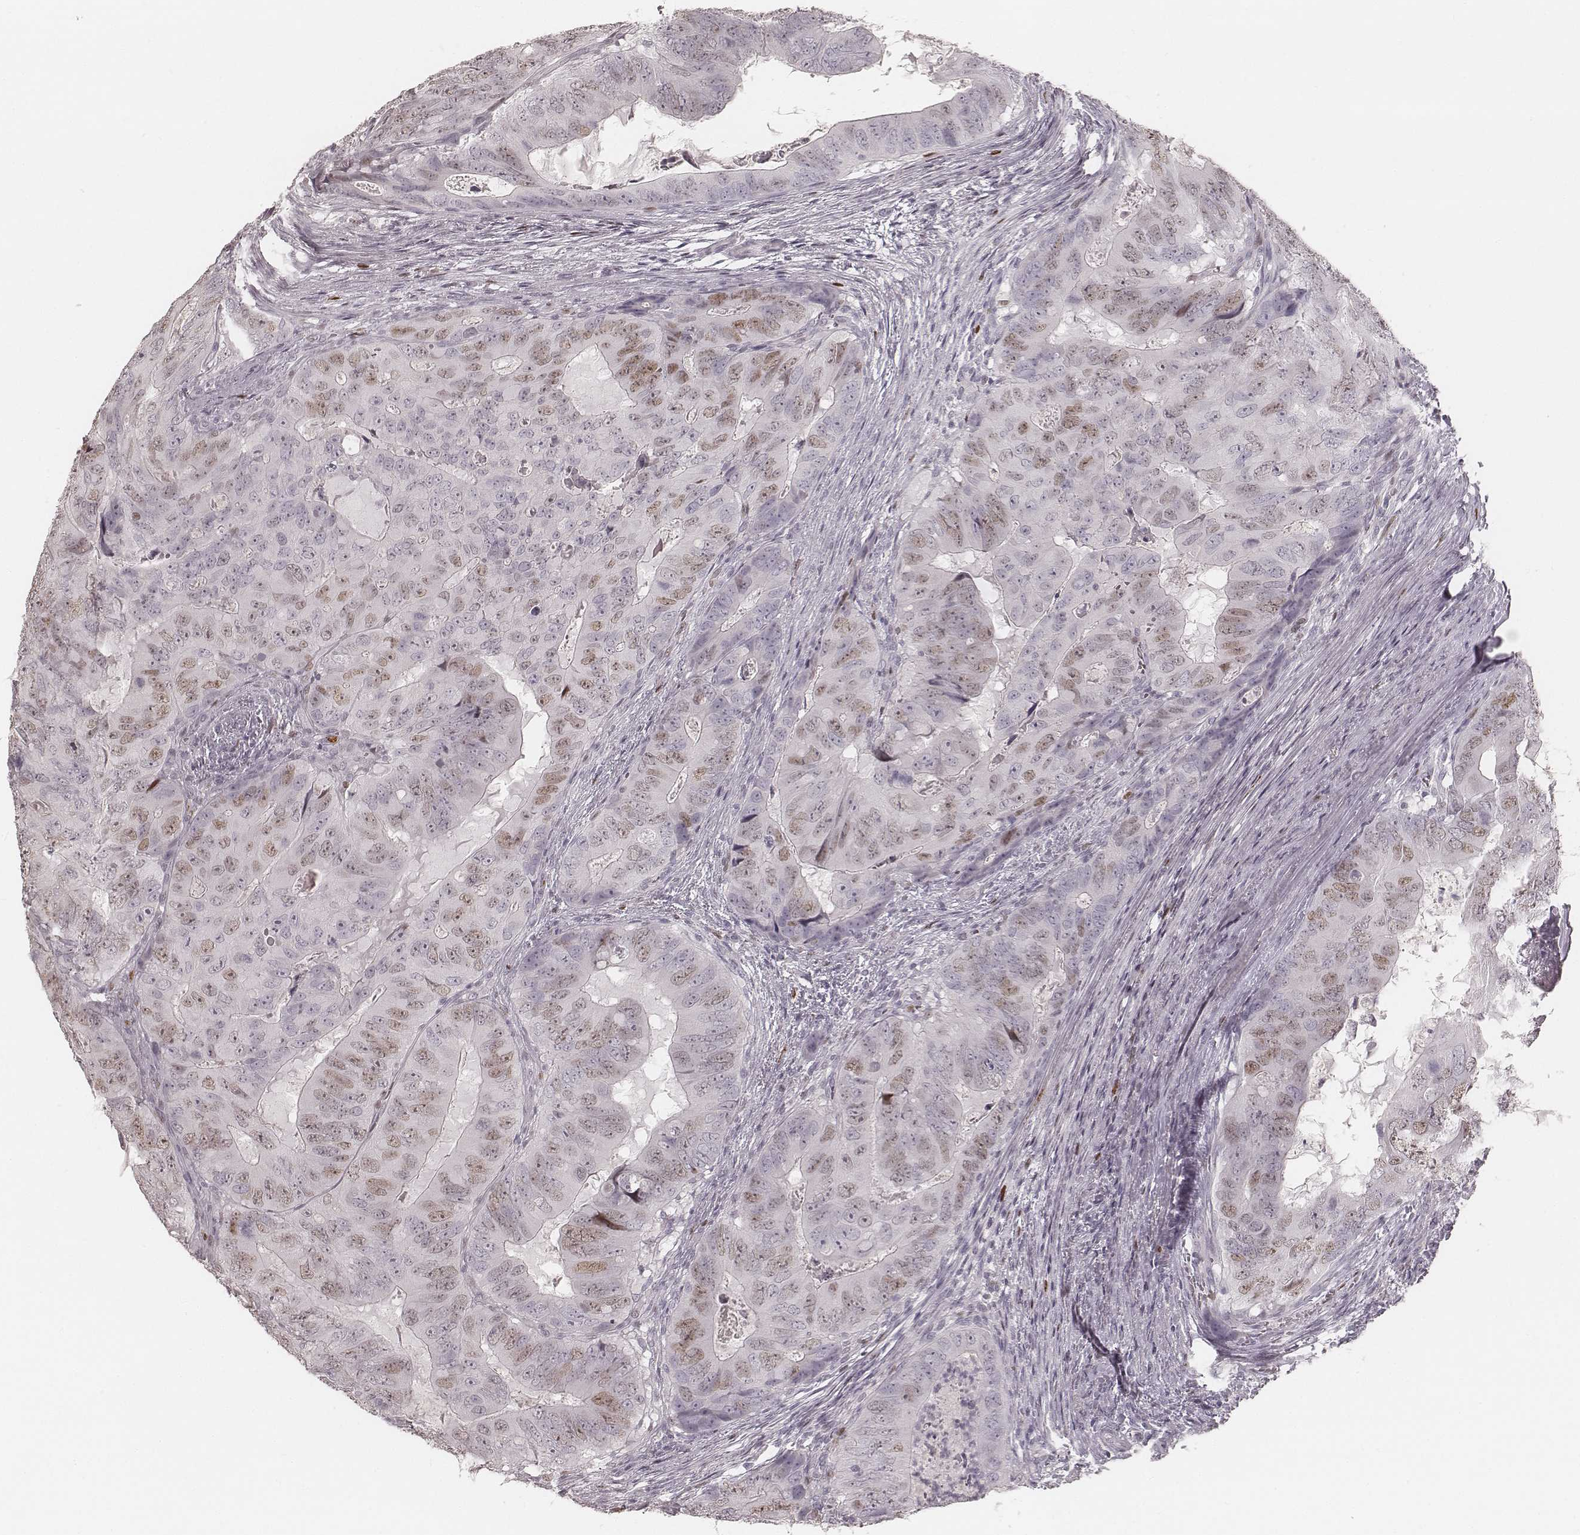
{"staining": {"intensity": "weak", "quantity": "25%-75%", "location": "nuclear"}, "tissue": "colorectal cancer", "cell_type": "Tumor cells", "image_type": "cancer", "snomed": [{"axis": "morphology", "description": "Adenocarcinoma, NOS"}, {"axis": "topography", "description": "Colon"}], "caption": "A histopathology image of colorectal adenocarcinoma stained for a protein shows weak nuclear brown staining in tumor cells.", "gene": "TEX37", "patient": {"sex": "male", "age": 79}}